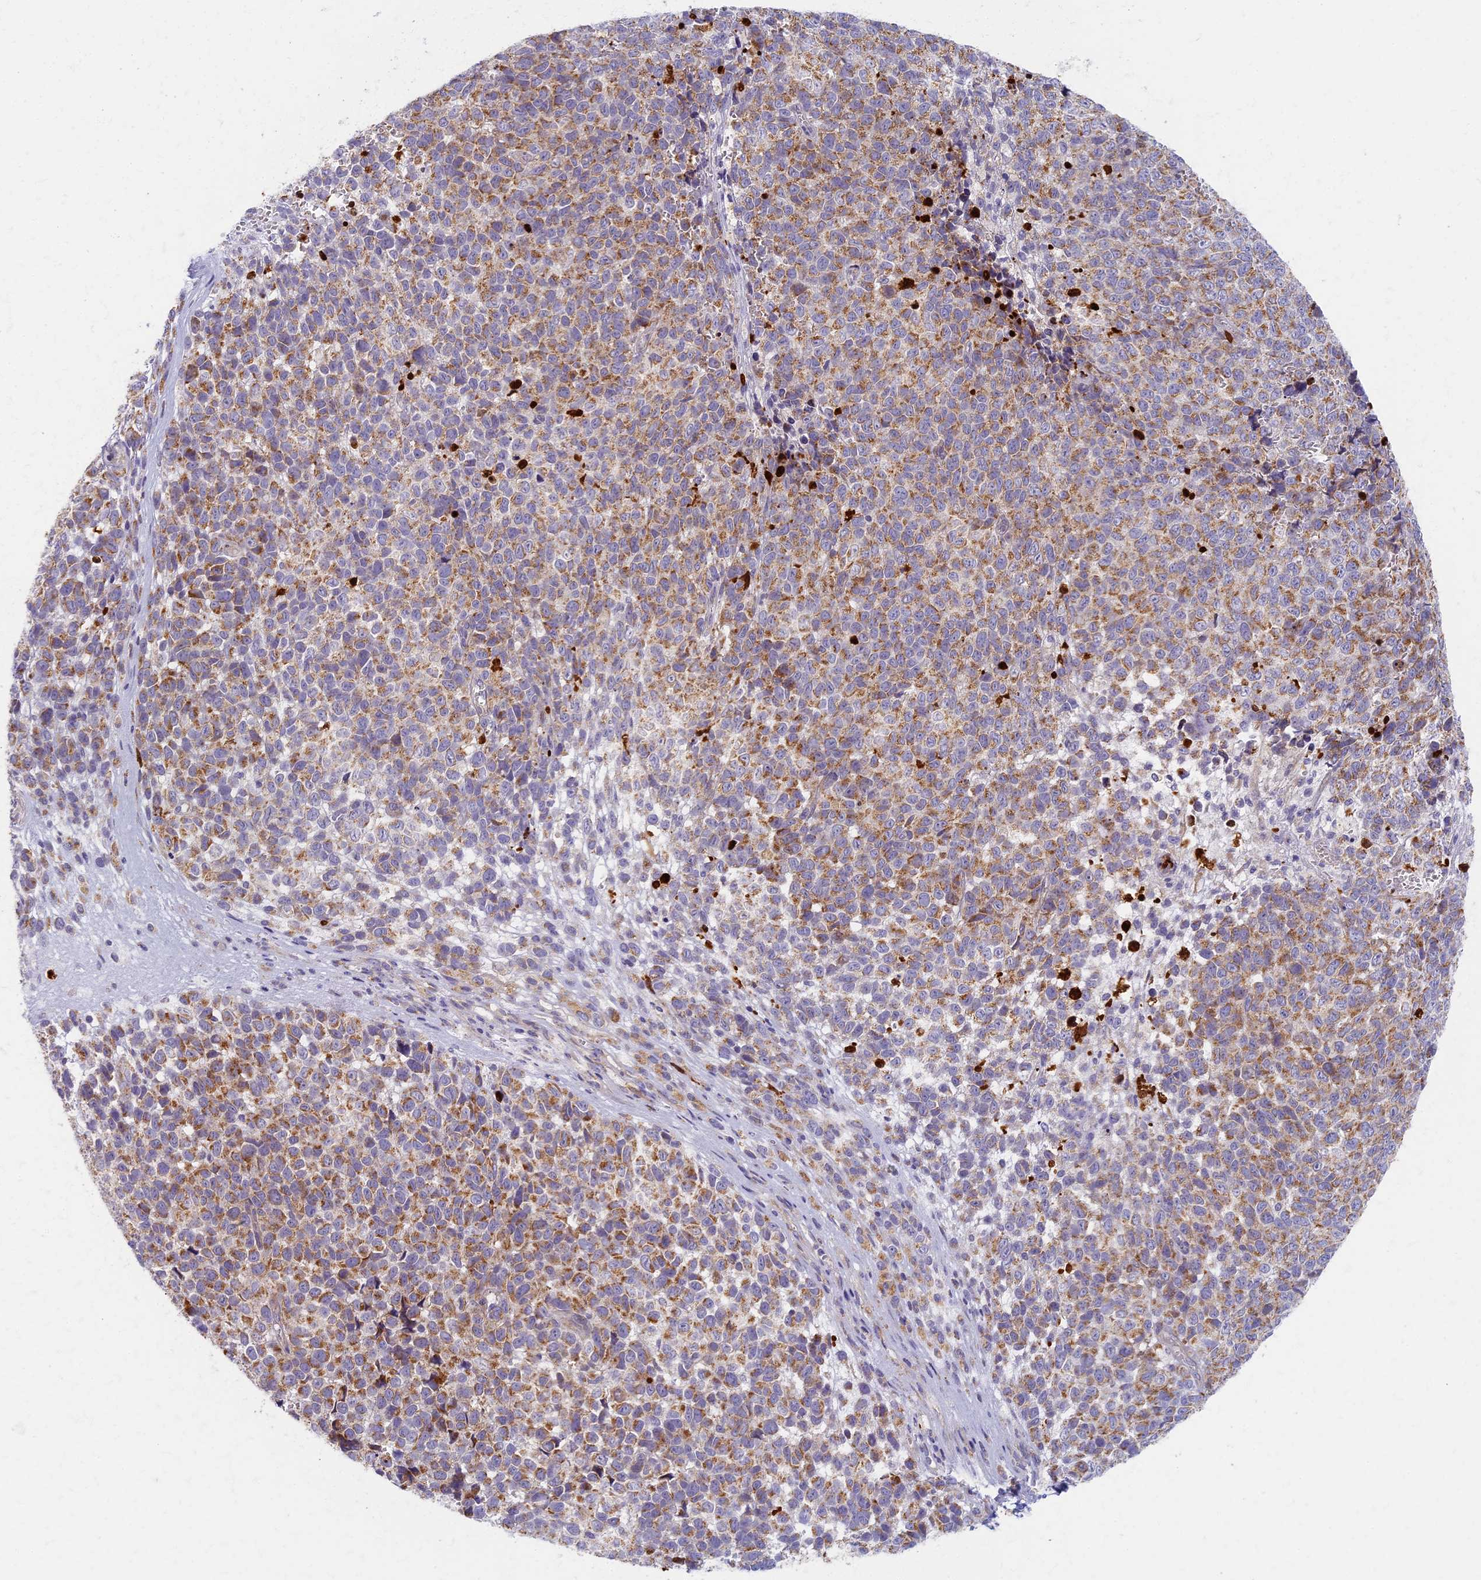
{"staining": {"intensity": "moderate", "quantity": ">75%", "location": "cytoplasmic/membranous"}, "tissue": "melanoma", "cell_type": "Tumor cells", "image_type": "cancer", "snomed": [{"axis": "morphology", "description": "Malignant melanoma, NOS"}, {"axis": "topography", "description": "Nose, NOS"}], "caption": "High-power microscopy captured an immunohistochemistry photomicrograph of melanoma, revealing moderate cytoplasmic/membranous positivity in approximately >75% of tumor cells.", "gene": "MRPS25", "patient": {"sex": "female", "age": 48}}